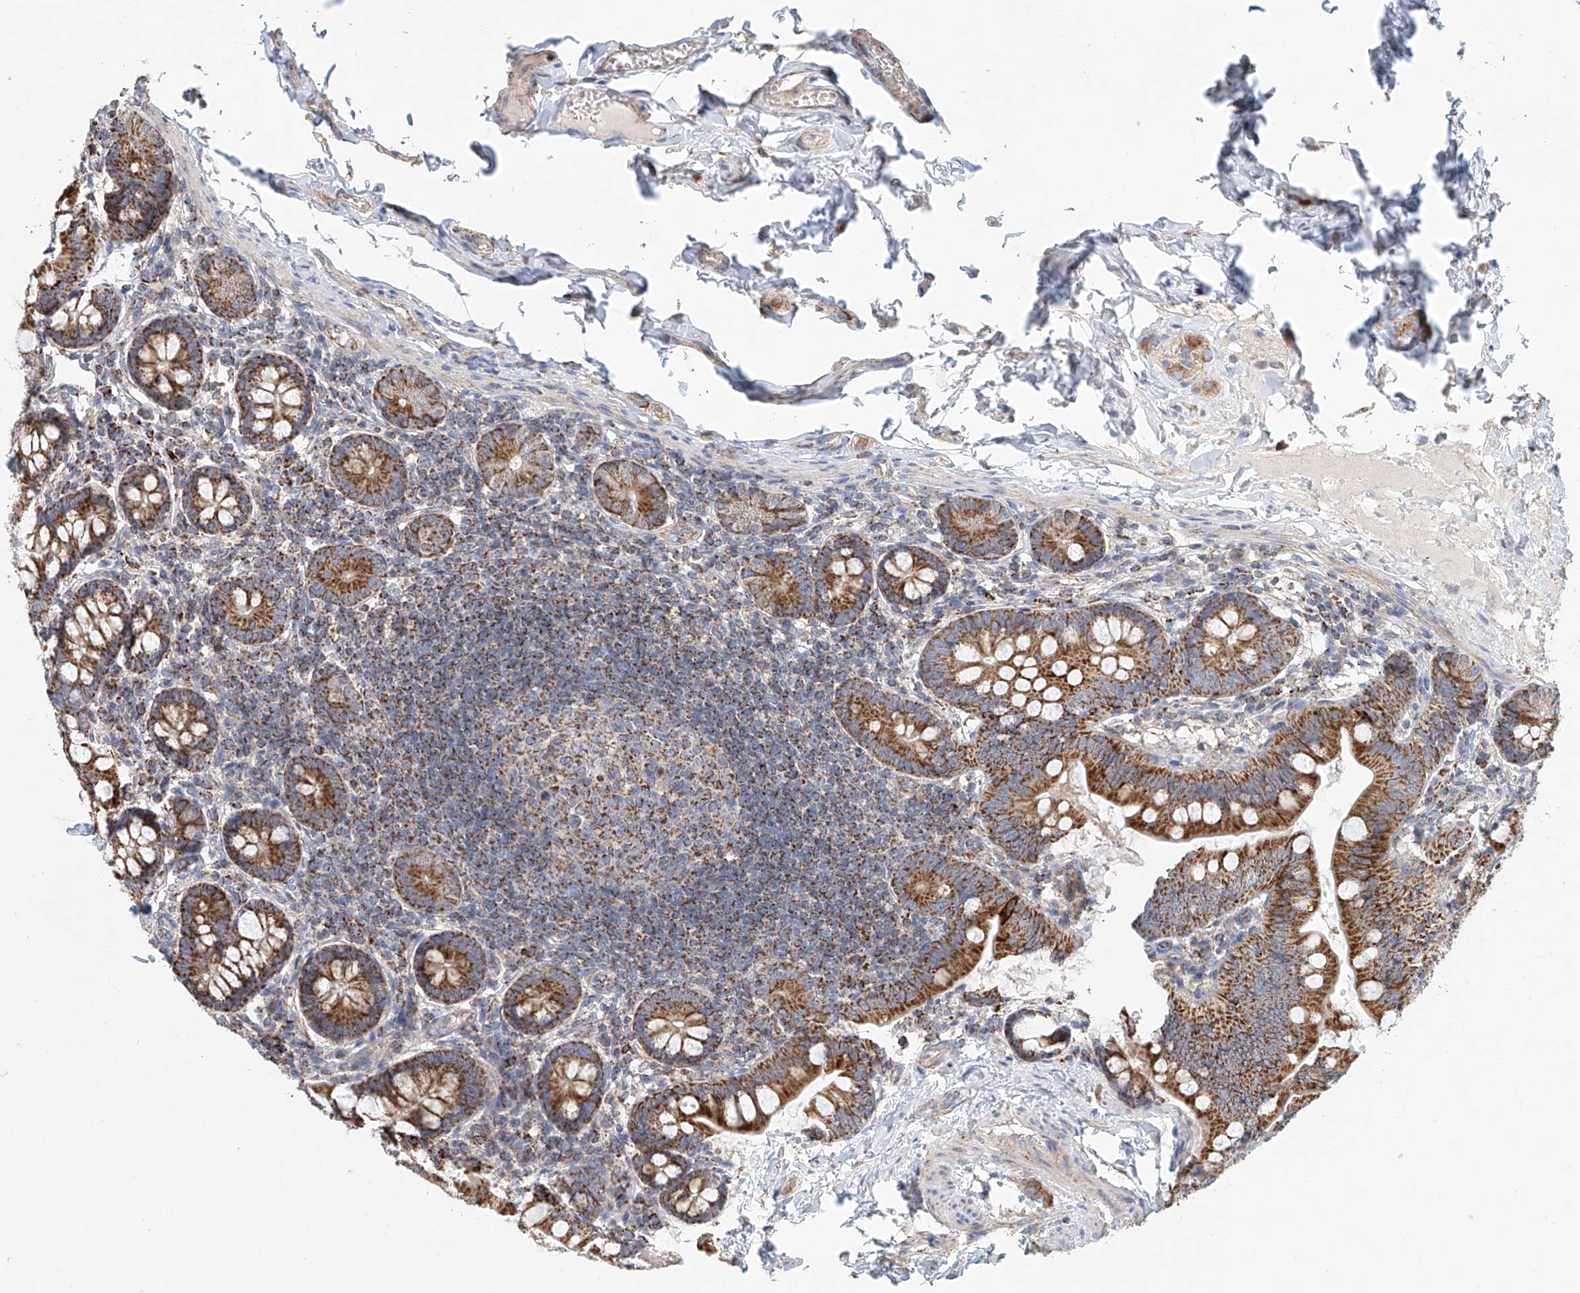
{"staining": {"intensity": "strong", "quantity": ">75%", "location": "cytoplasmic/membranous"}, "tissue": "small intestine", "cell_type": "Glandular cells", "image_type": "normal", "snomed": [{"axis": "morphology", "description": "Normal tissue, NOS"}, {"axis": "topography", "description": "Small intestine"}], "caption": "Strong cytoplasmic/membranous staining is appreciated in about >75% of glandular cells in unremarkable small intestine.", "gene": "MCL1", "patient": {"sex": "male", "age": 7}}